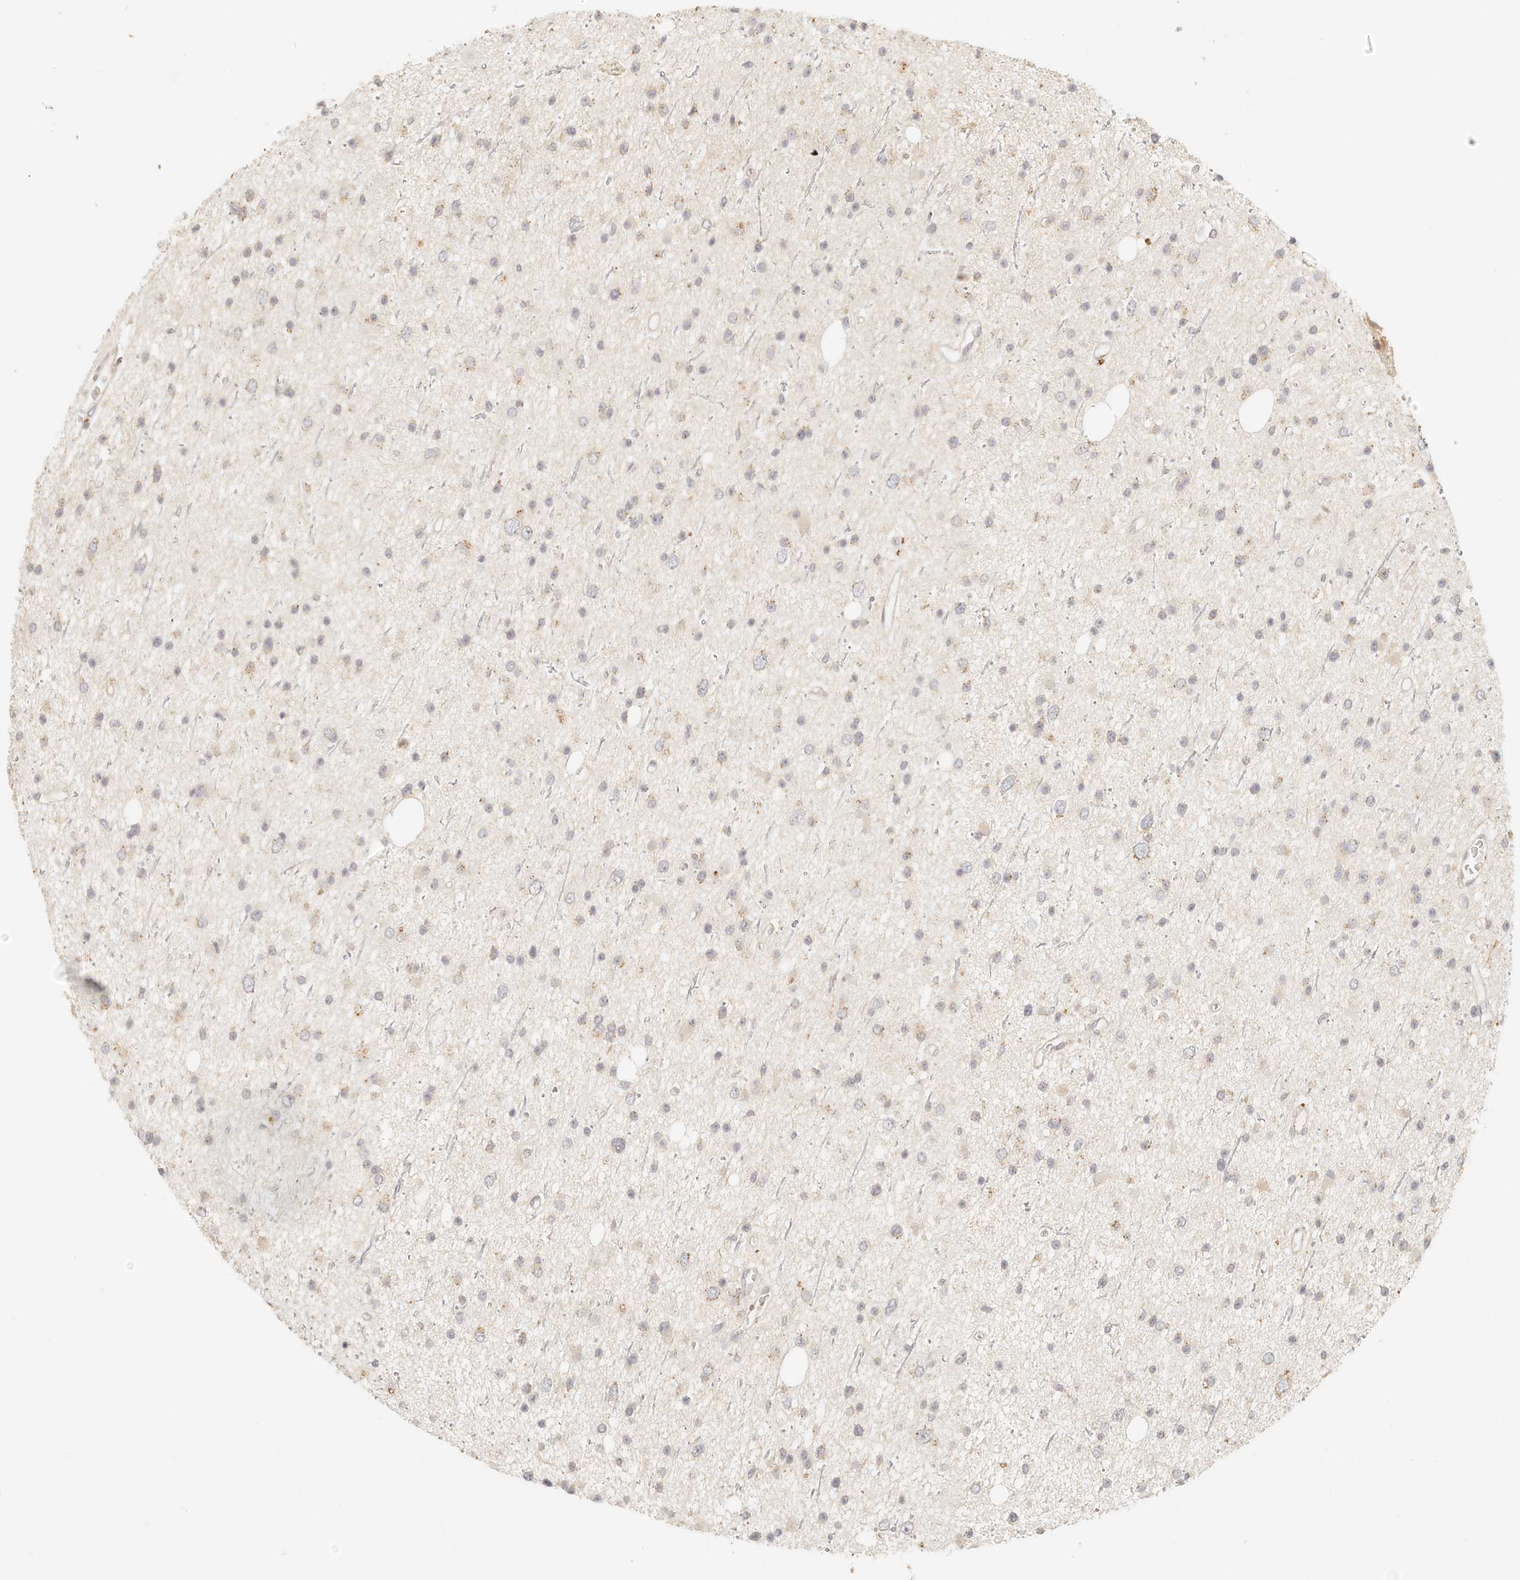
{"staining": {"intensity": "weak", "quantity": ">75%", "location": "cytoplasmic/membranous"}, "tissue": "glioma", "cell_type": "Tumor cells", "image_type": "cancer", "snomed": [{"axis": "morphology", "description": "Glioma, malignant, Low grade"}, {"axis": "topography", "description": "Cerebral cortex"}], "caption": "Low-grade glioma (malignant) stained with immunohistochemistry (IHC) shows weak cytoplasmic/membranous positivity in about >75% of tumor cells.", "gene": "CNMD", "patient": {"sex": "female", "age": 39}}